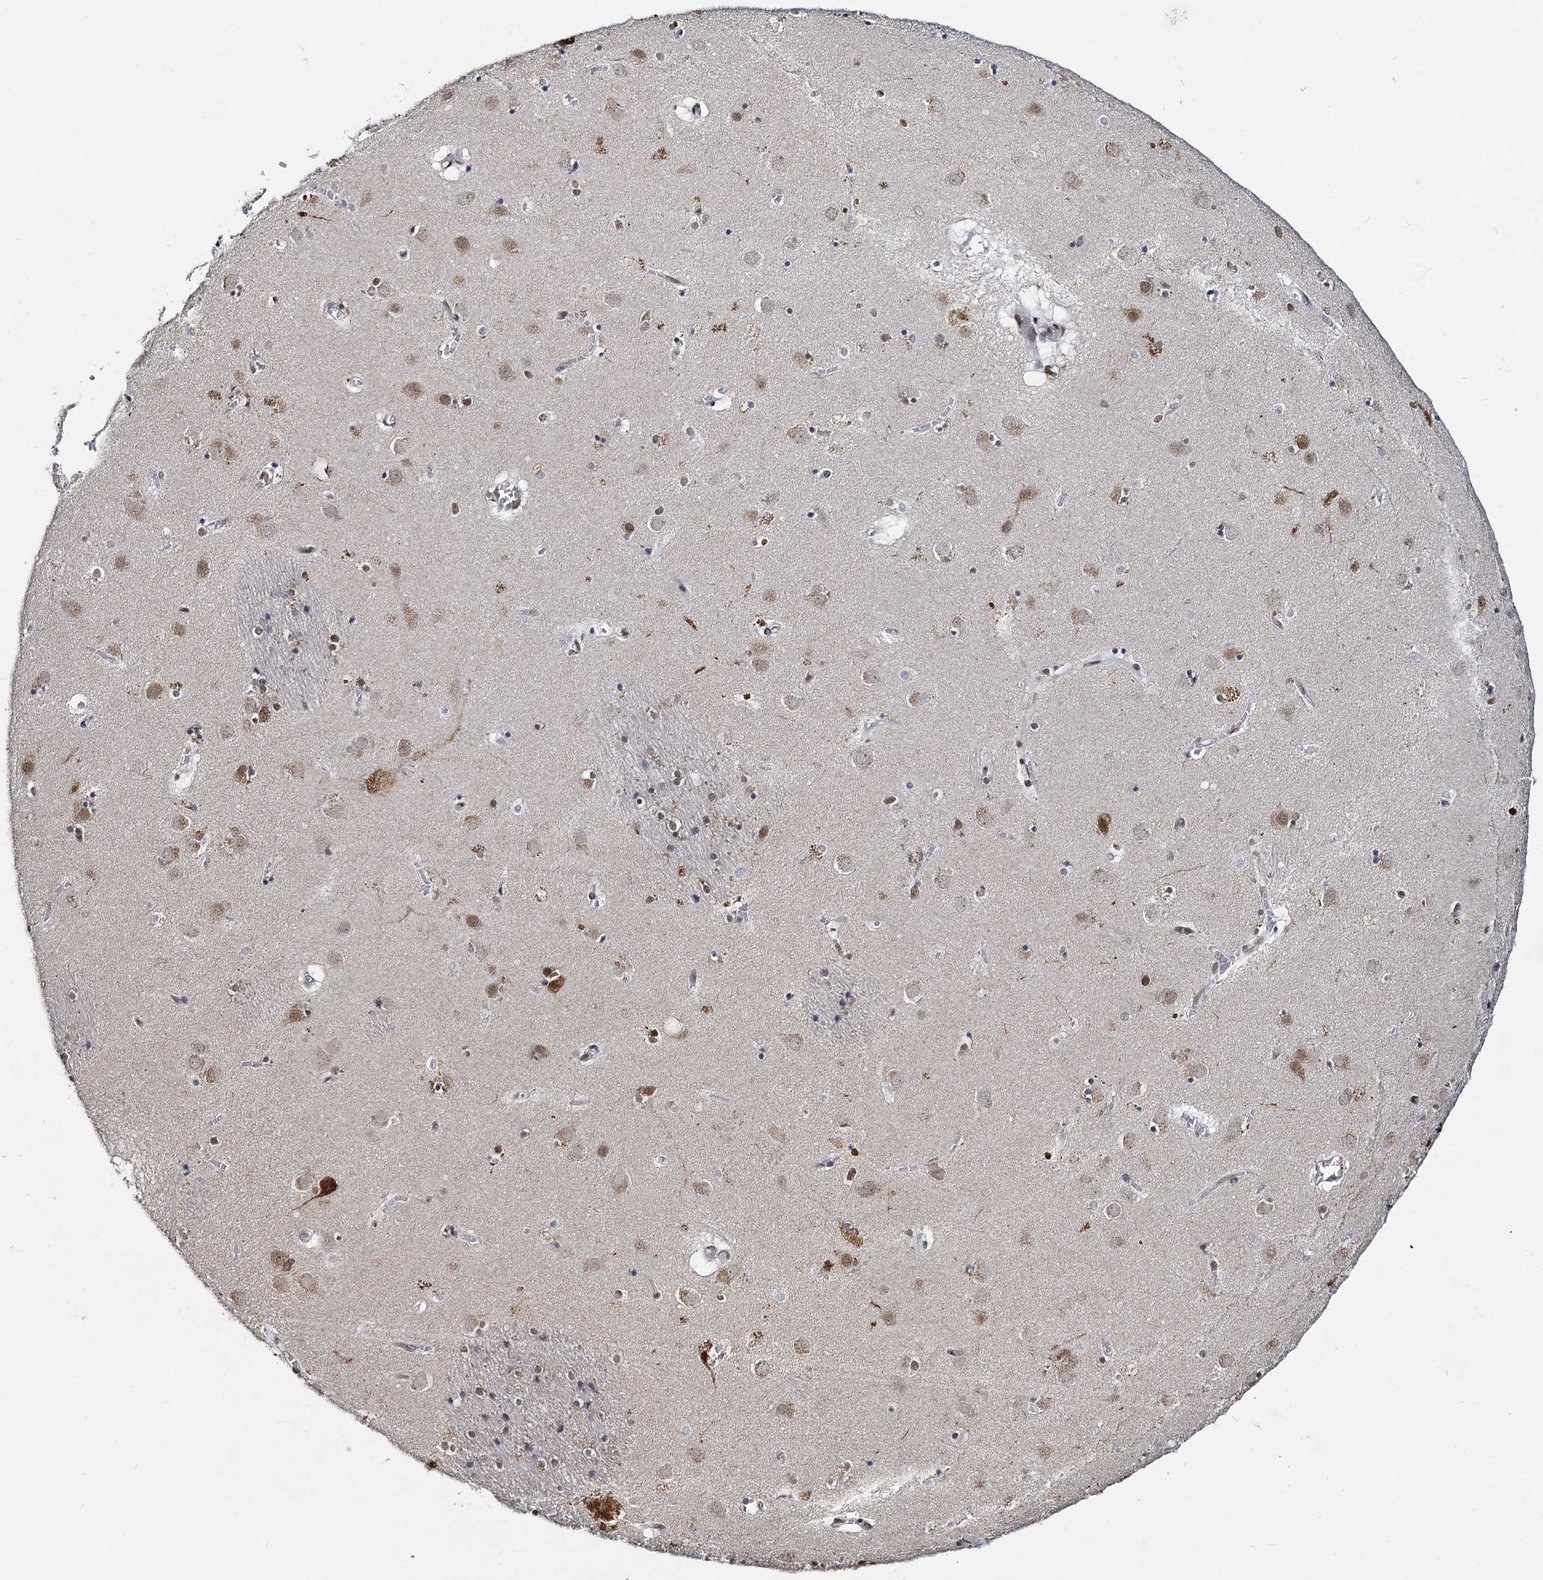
{"staining": {"intensity": "moderate", "quantity": "<25%", "location": "nuclear"}, "tissue": "caudate", "cell_type": "Glial cells", "image_type": "normal", "snomed": [{"axis": "morphology", "description": "Normal tissue, NOS"}, {"axis": "topography", "description": "Lateral ventricle wall"}], "caption": "Immunohistochemical staining of benign human caudate shows low levels of moderate nuclear positivity in approximately <25% of glial cells. Immunohistochemistry stains the protein in brown and the nuclei are stained blue.", "gene": "METTL14", "patient": {"sex": "male", "age": 70}}